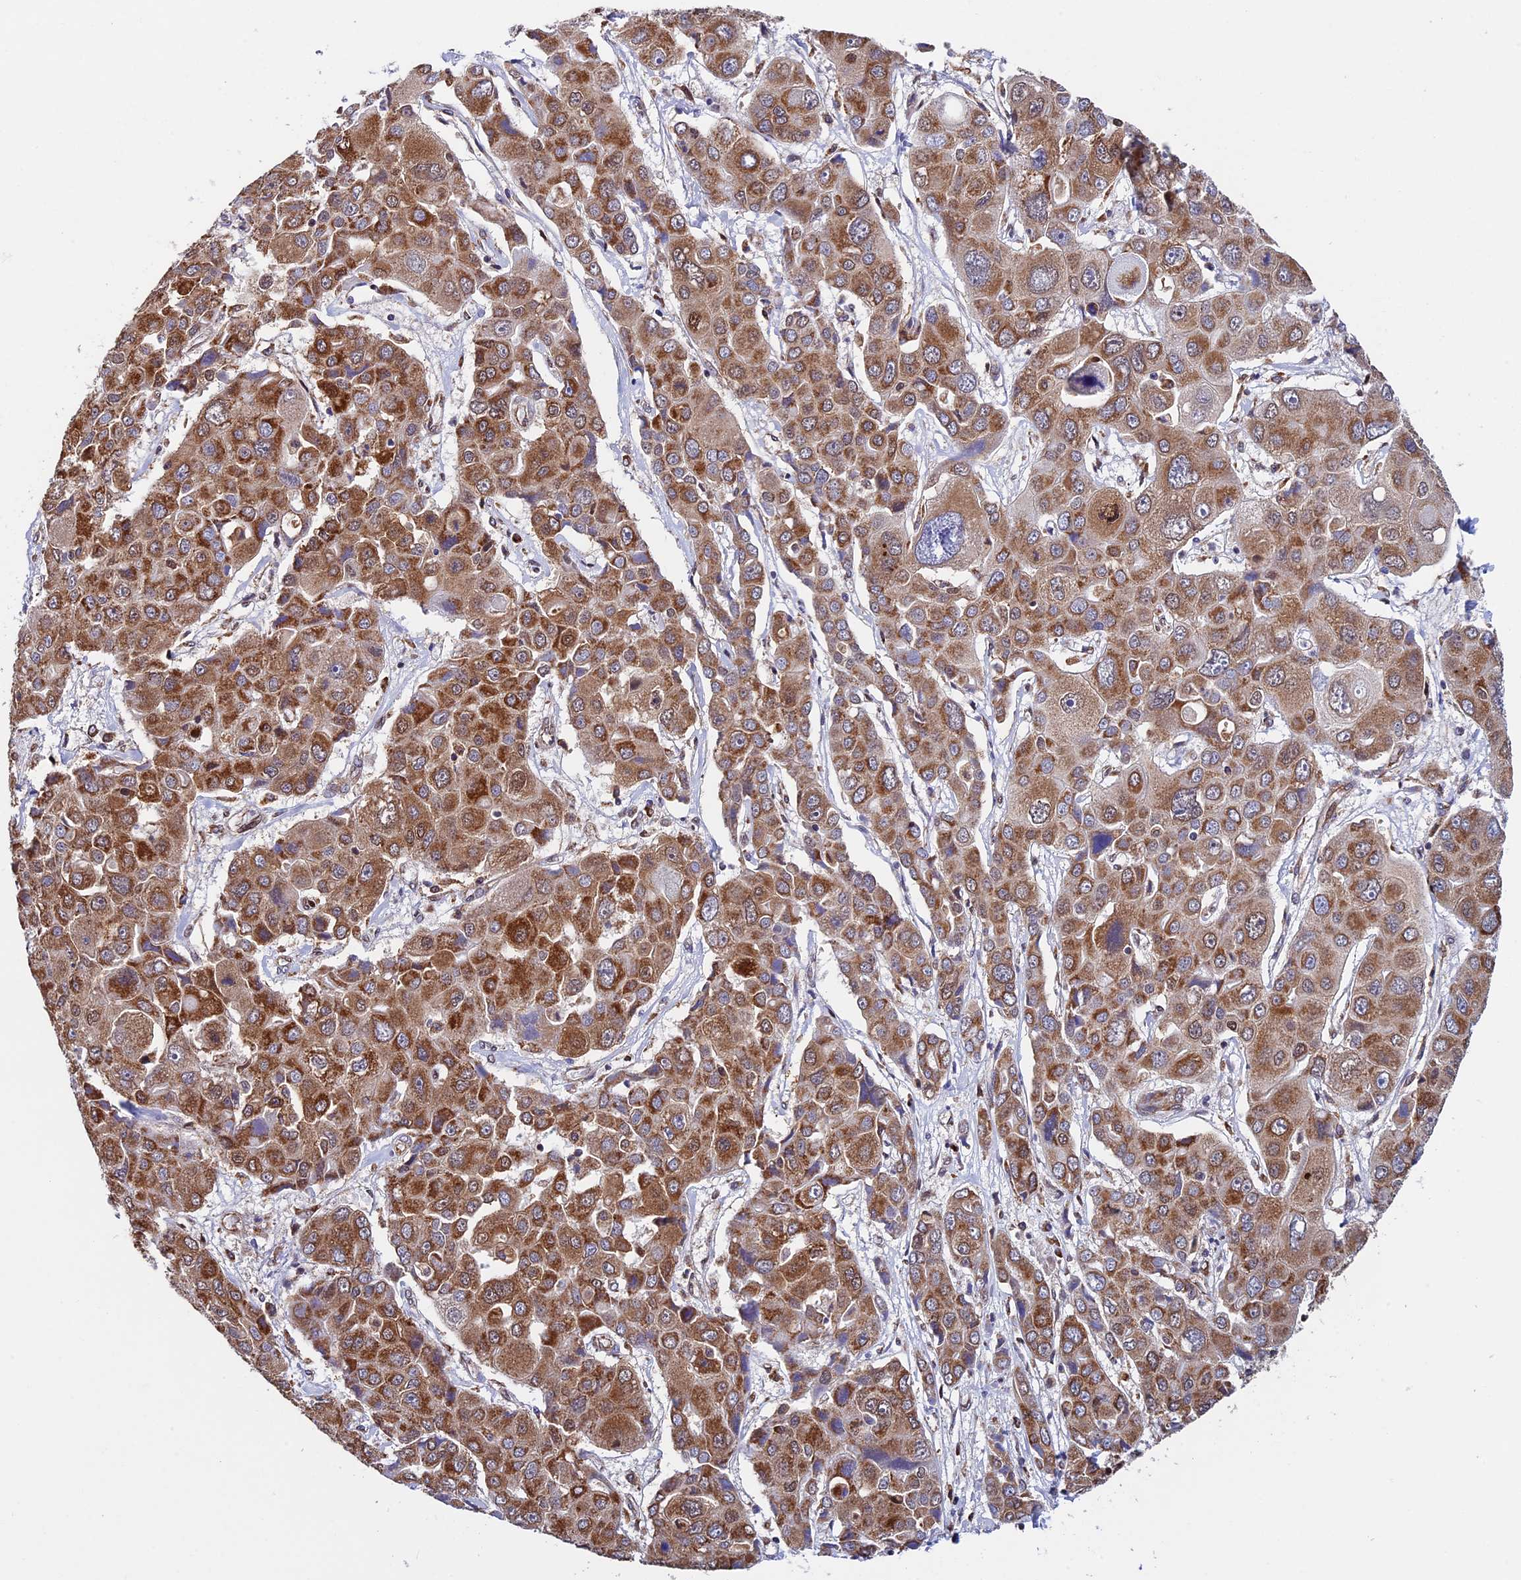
{"staining": {"intensity": "strong", "quantity": ">75%", "location": "cytoplasmic/membranous"}, "tissue": "liver cancer", "cell_type": "Tumor cells", "image_type": "cancer", "snomed": [{"axis": "morphology", "description": "Cholangiocarcinoma"}, {"axis": "topography", "description": "Liver"}], "caption": "Strong cytoplasmic/membranous protein positivity is seen in about >75% of tumor cells in liver cancer.", "gene": "SLC9A5", "patient": {"sex": "male", "age": 67}}